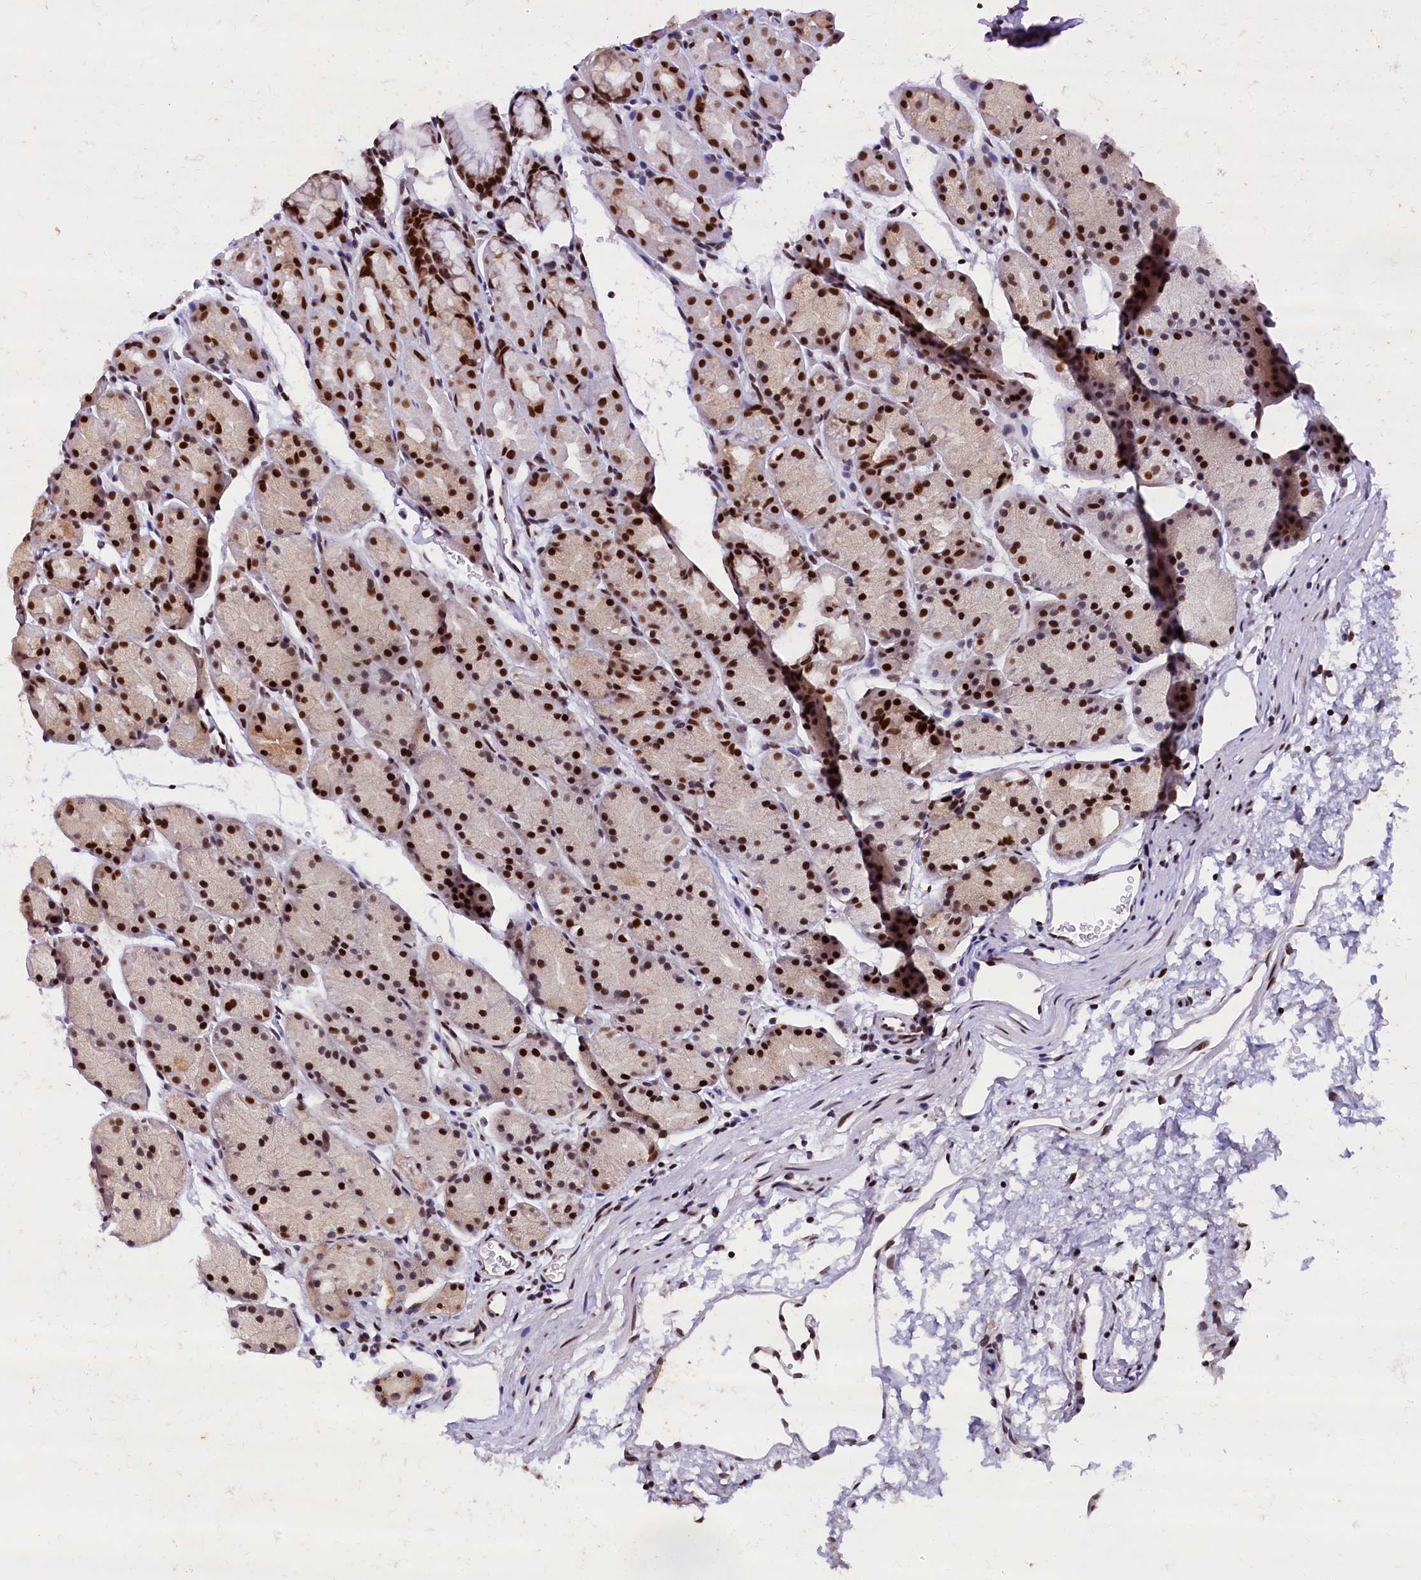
{"staining": {"intensity": "strong", "quantity": ">75%", "location": "cytoplasmic/membranous,nuclear"}, "tissue": "stomach", "cell_type": "Glandular cells", "image_type": "normal", "snomed": [{"axis": "morphology", "description": "Normal tissue, NOS"}, {"axis": "topography", "description": "Stomach, upper"}, {"axis": "topography", "description": "Stomach"}], "caption": "Unremarkable stomach was stained to show a protein in brown. There is high levels of strong cytoplasmic/membranous,nuclear positivity in about >75% of glandular cells. (DAB IHC with brightfield microscopy, high magnification).", "gene": "CPSF7", "patient": {"sex": "male", "age": 47}}